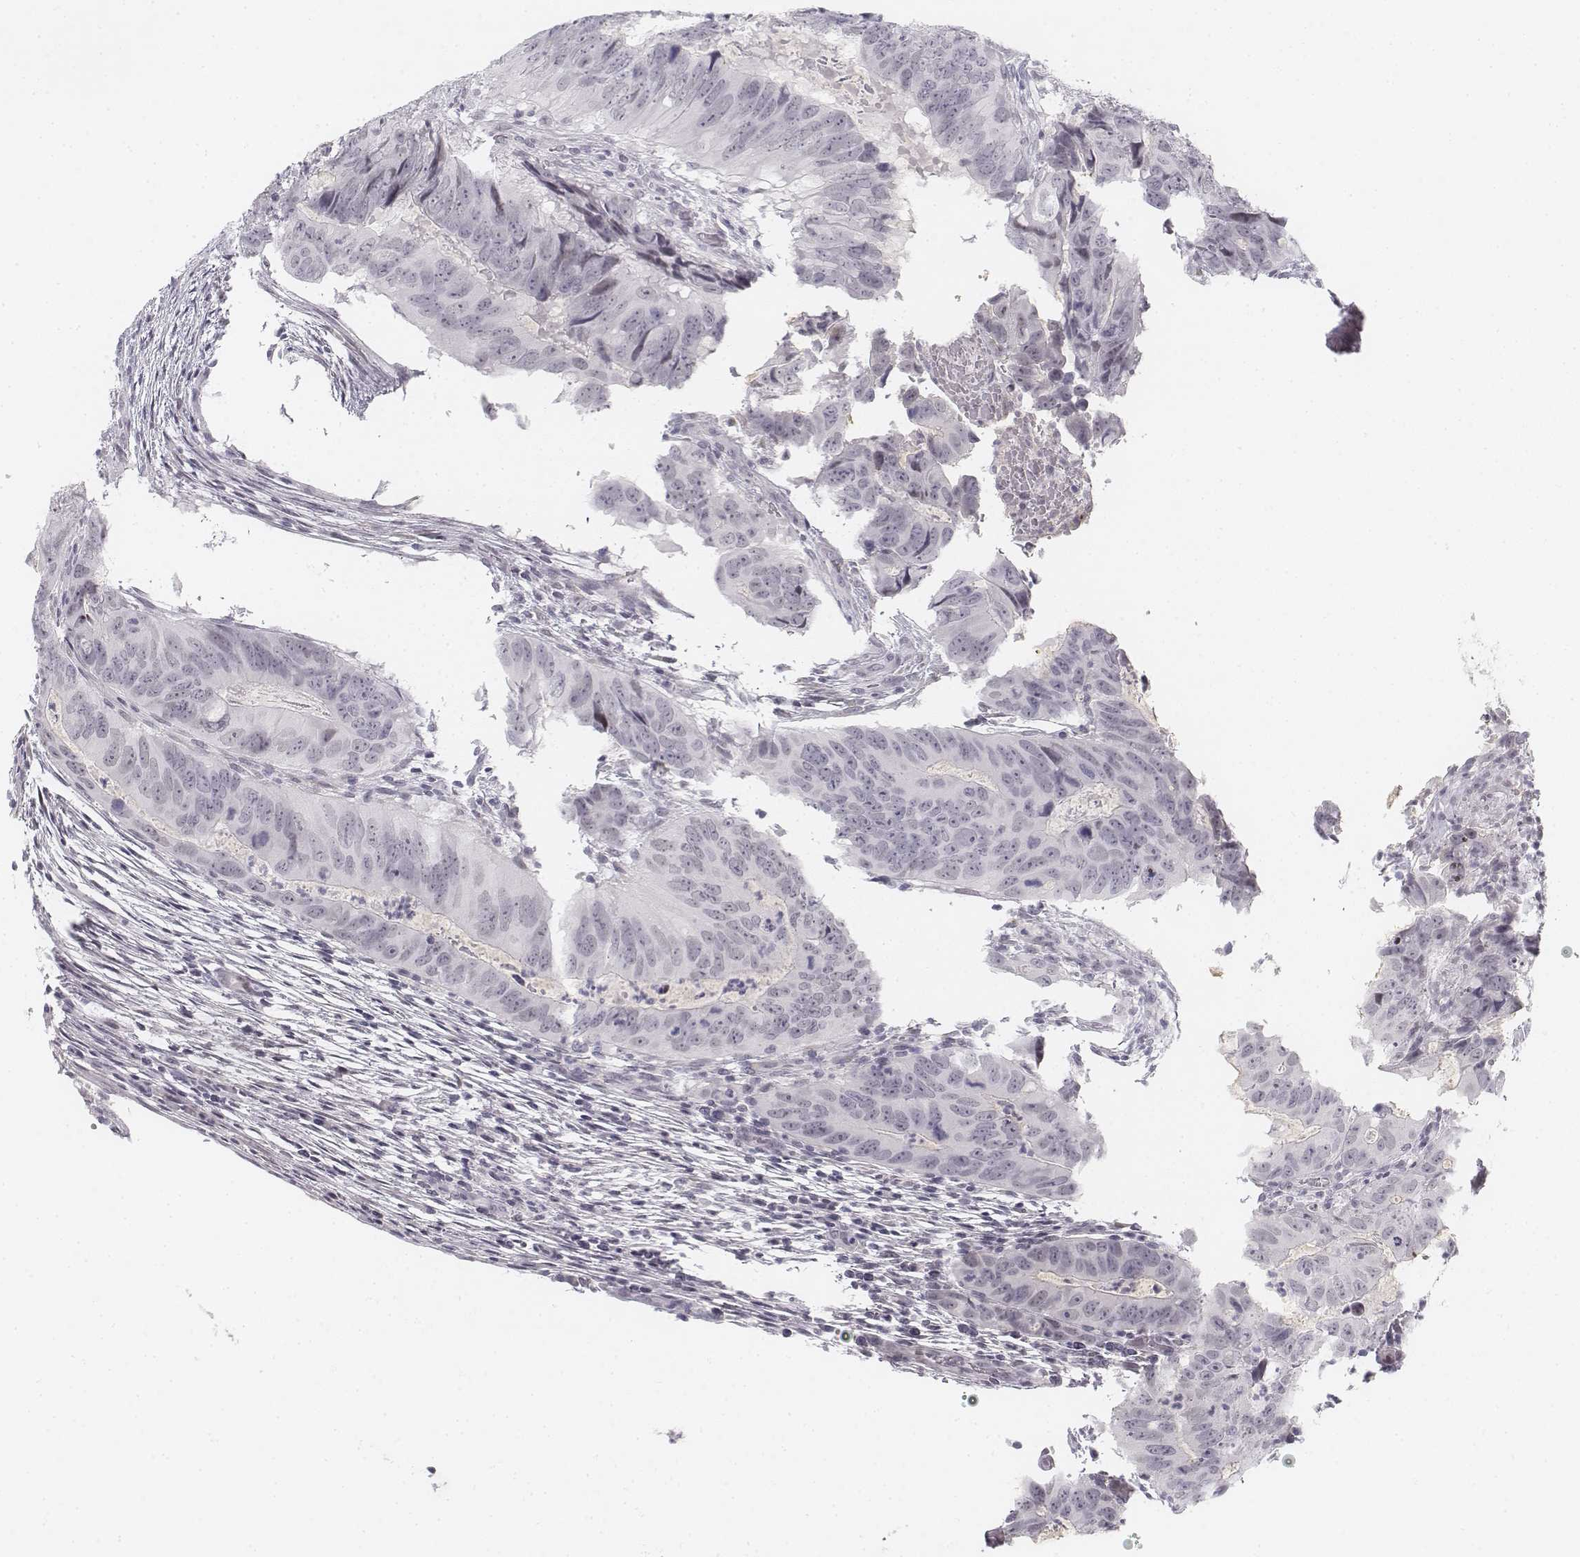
{"staining": {"intensity": "negative", "quantity": "none", "location": "none"}, "tissue": "colorectal cancer", "cell_type": "Tumor cells", "image_type": "cancer", "snomed": [{"axis": "morphology", "description": "Adenocarcinoma, NOS"}, {"axis": "topography", "description": "Colon"}], "caption": "Tumor cells are negative for brown protein staining in adenocarcinoma (colorectal). (DAB (3,3'-diaminobenzidine) immunohistochemistry with hematoxylin counter stain).", "gene": "KRT84", "patient": {"sex": "male", "age": 79}}